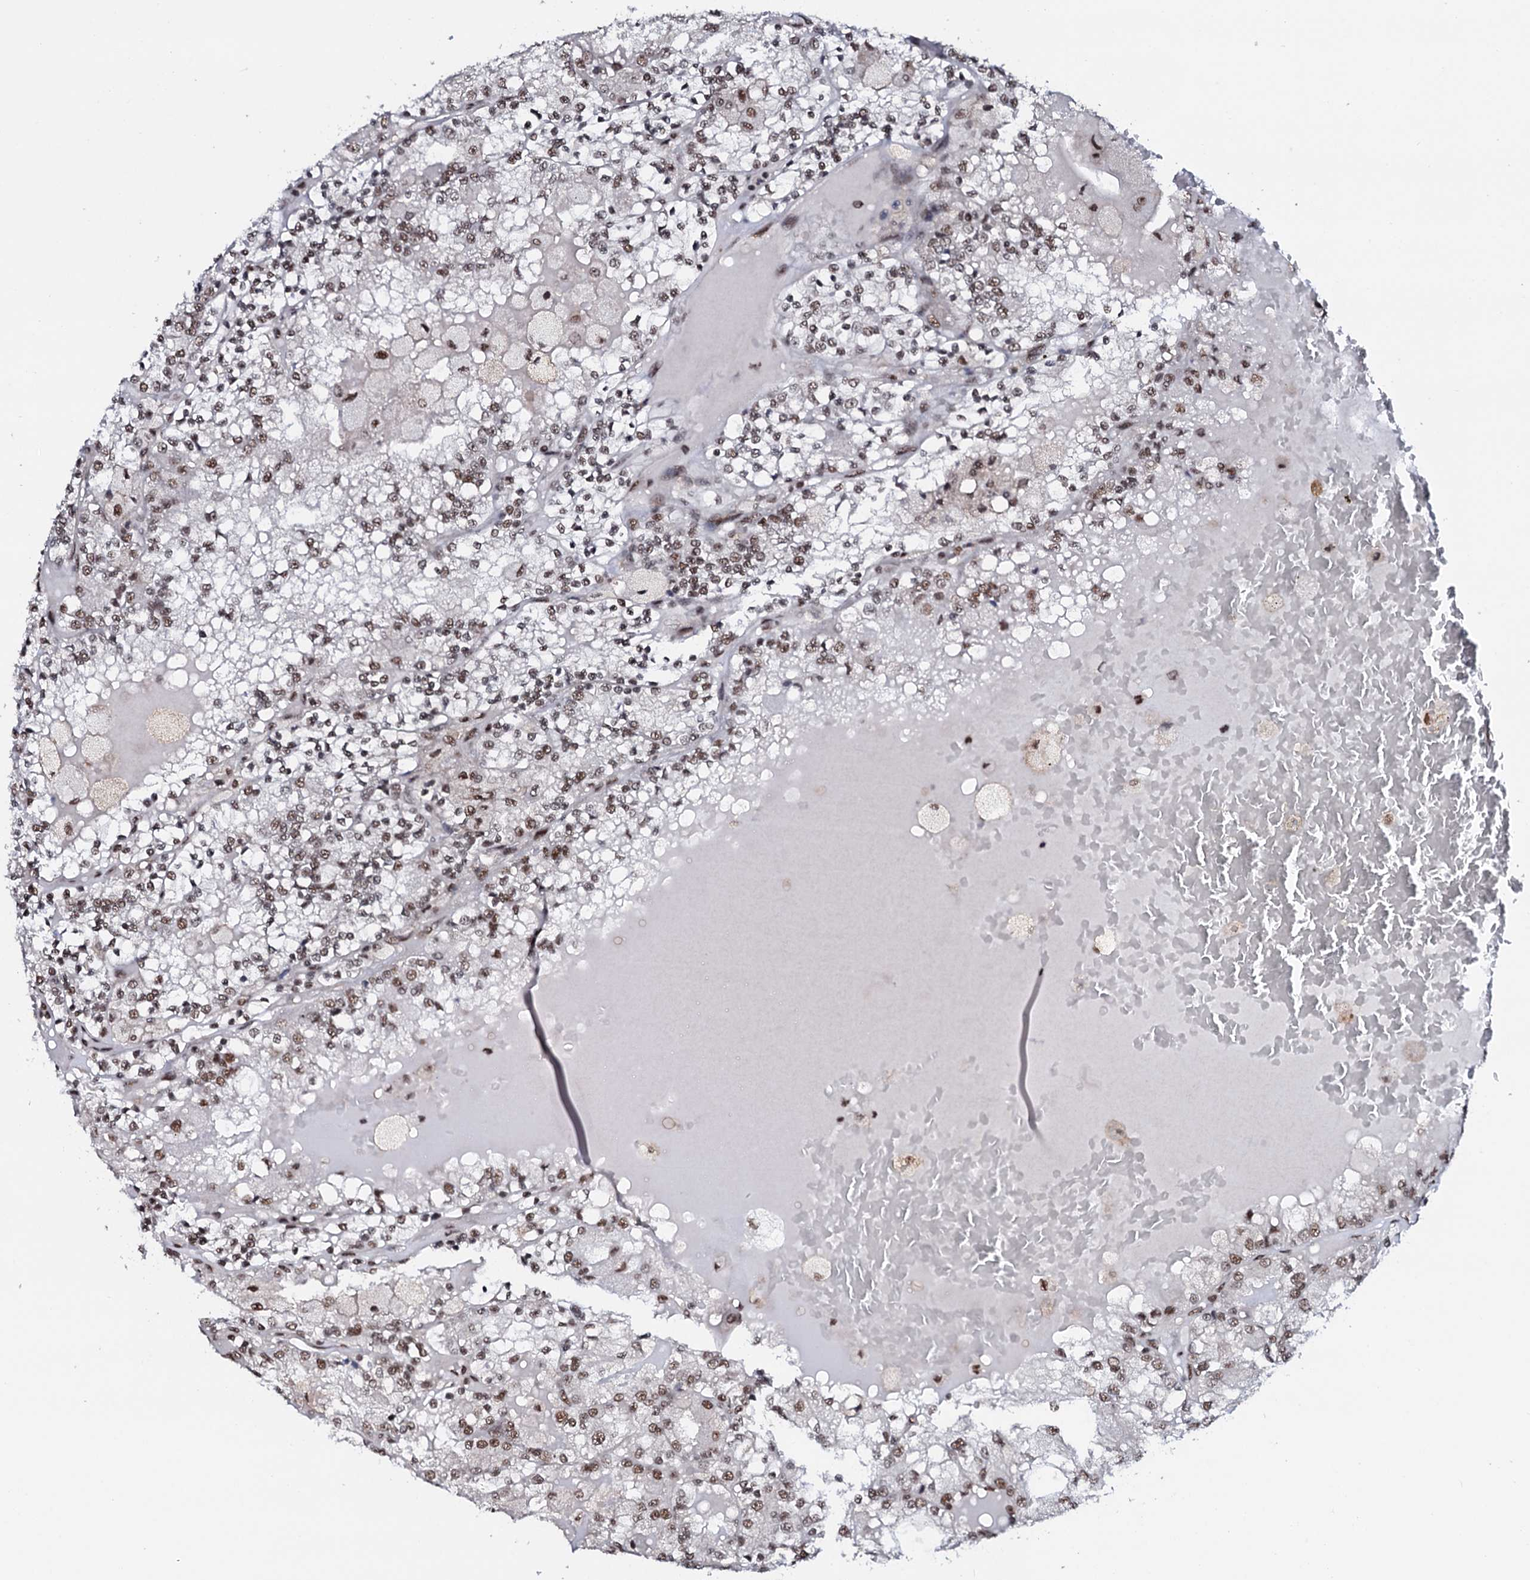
{"staining": {"intensity": "moderate", "quantity": ">75%", "location": "nuclear"}, "tissue": "renal cancer", "cell_type": "Tumor cells", "image_type": "cancer", "snomed": [{"axis": "morphology", "description": "Adenocarcinoma, NOS"}, {"axis": "topography", "description": "Kidney"}], "caption": "Tumor cells demonstrate moderate nuclear expression in about >75% of cells in renal adenocarcinoma.", "gene": "PRPF18", "patient": {"sex": "female", "age": 56}}